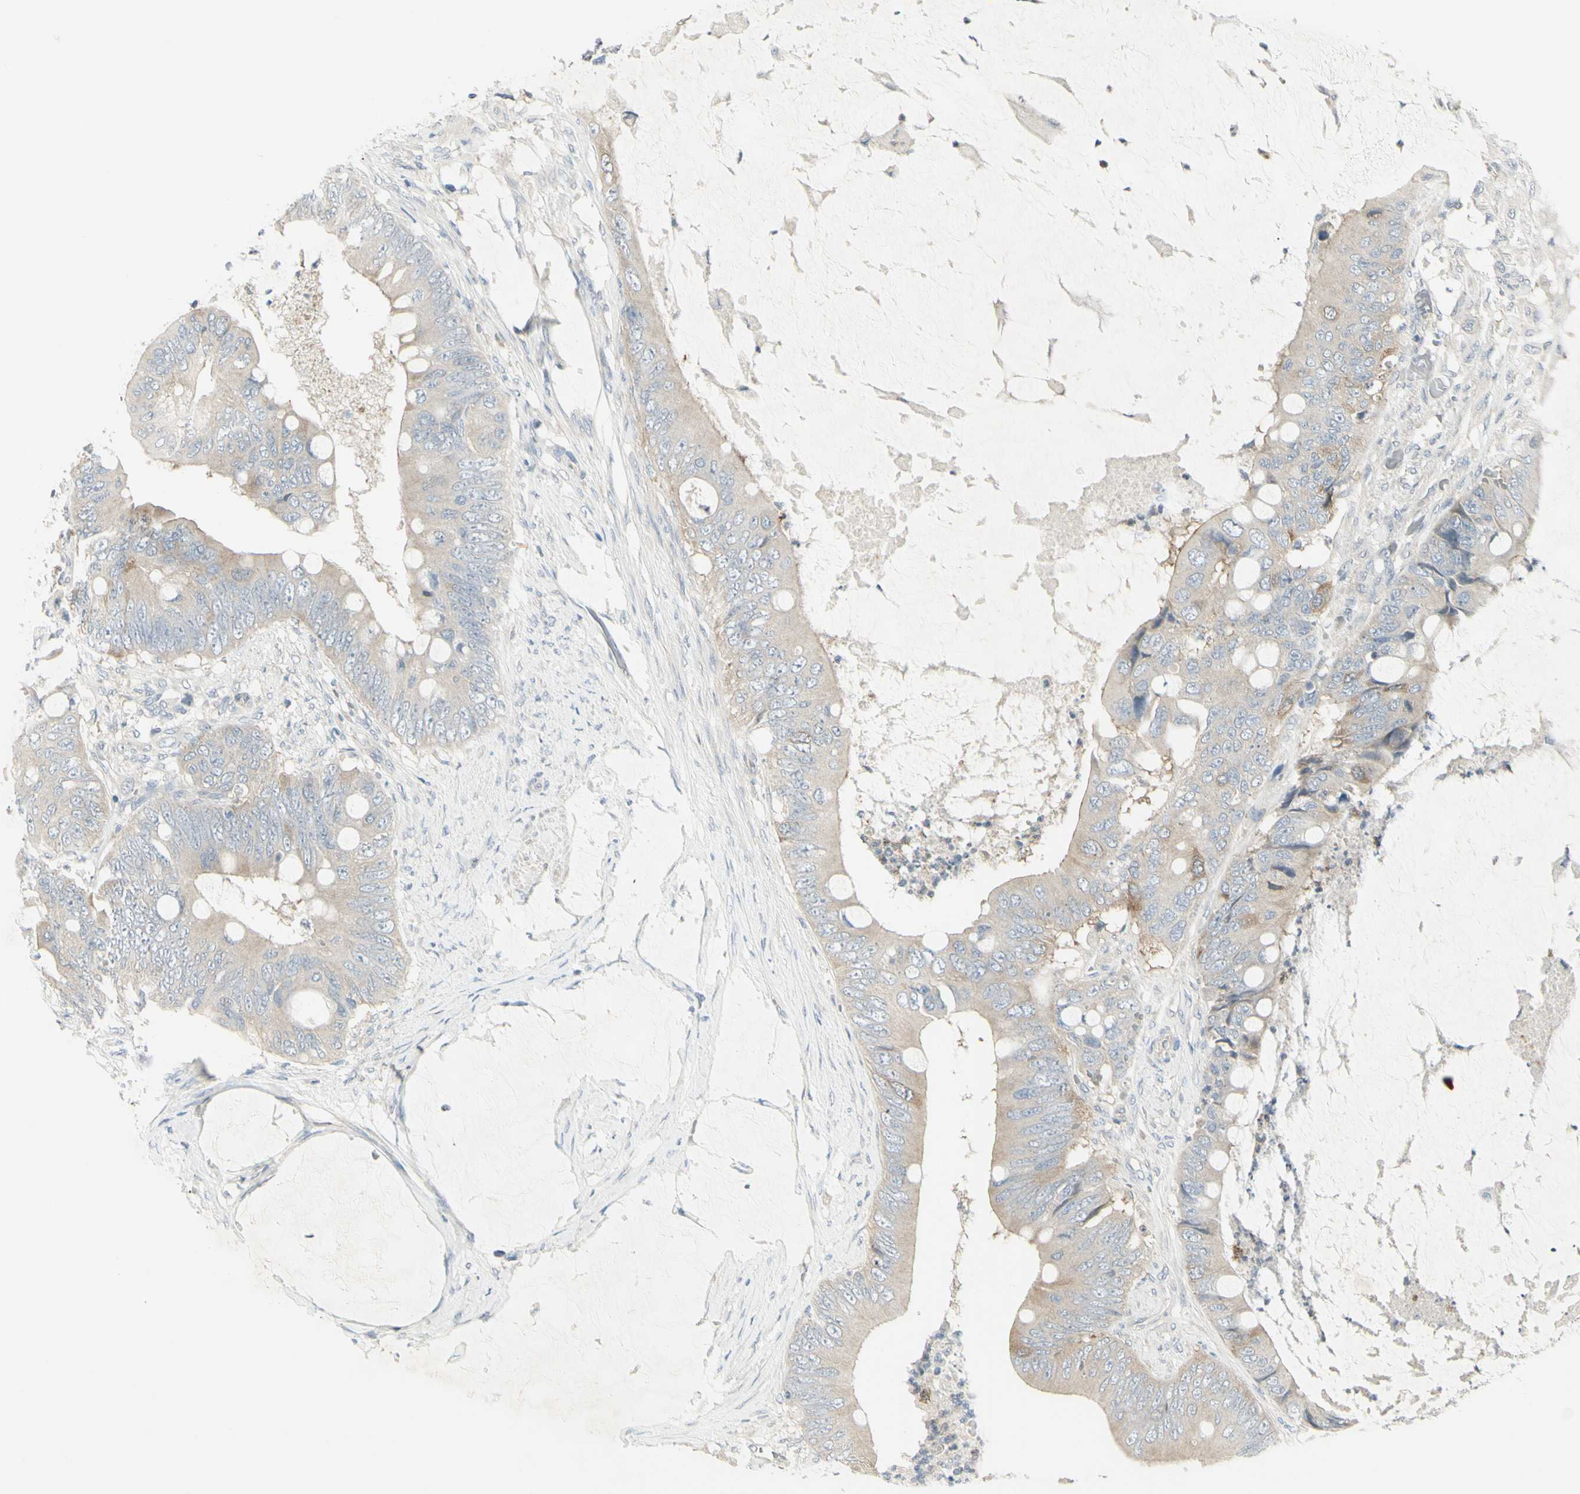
{"staining": {"intensity": "strong", "quantity": "<25%", "location": "cytoplasmic/membranous"}, "tissue": "colorectal cancer", "cell_type": "Tumor cells", "image_type": "cancer", "snomed": [{"axis": "morphology", "description": "Adenocarcinoma, NOS"}, {"axis": "topography", "description": "Rectum"}], "caption": "Immunohistochemistry (IHC) staining of adenocarcinoma (colorectal), which exhibits medium levels of strong cytoplasmic/membranous positivity in approximately <25% of tumor cells indicating strong cytoplasmic/membranous protein positivity. The staining was performed using DAB (3,3'-diaminobenzidine) (brown) for protein detection and nuclei were counterstained in hematoxylin (blue).", "gene": "CCNB2", "patient": {"sex": "female", "age": 77}}